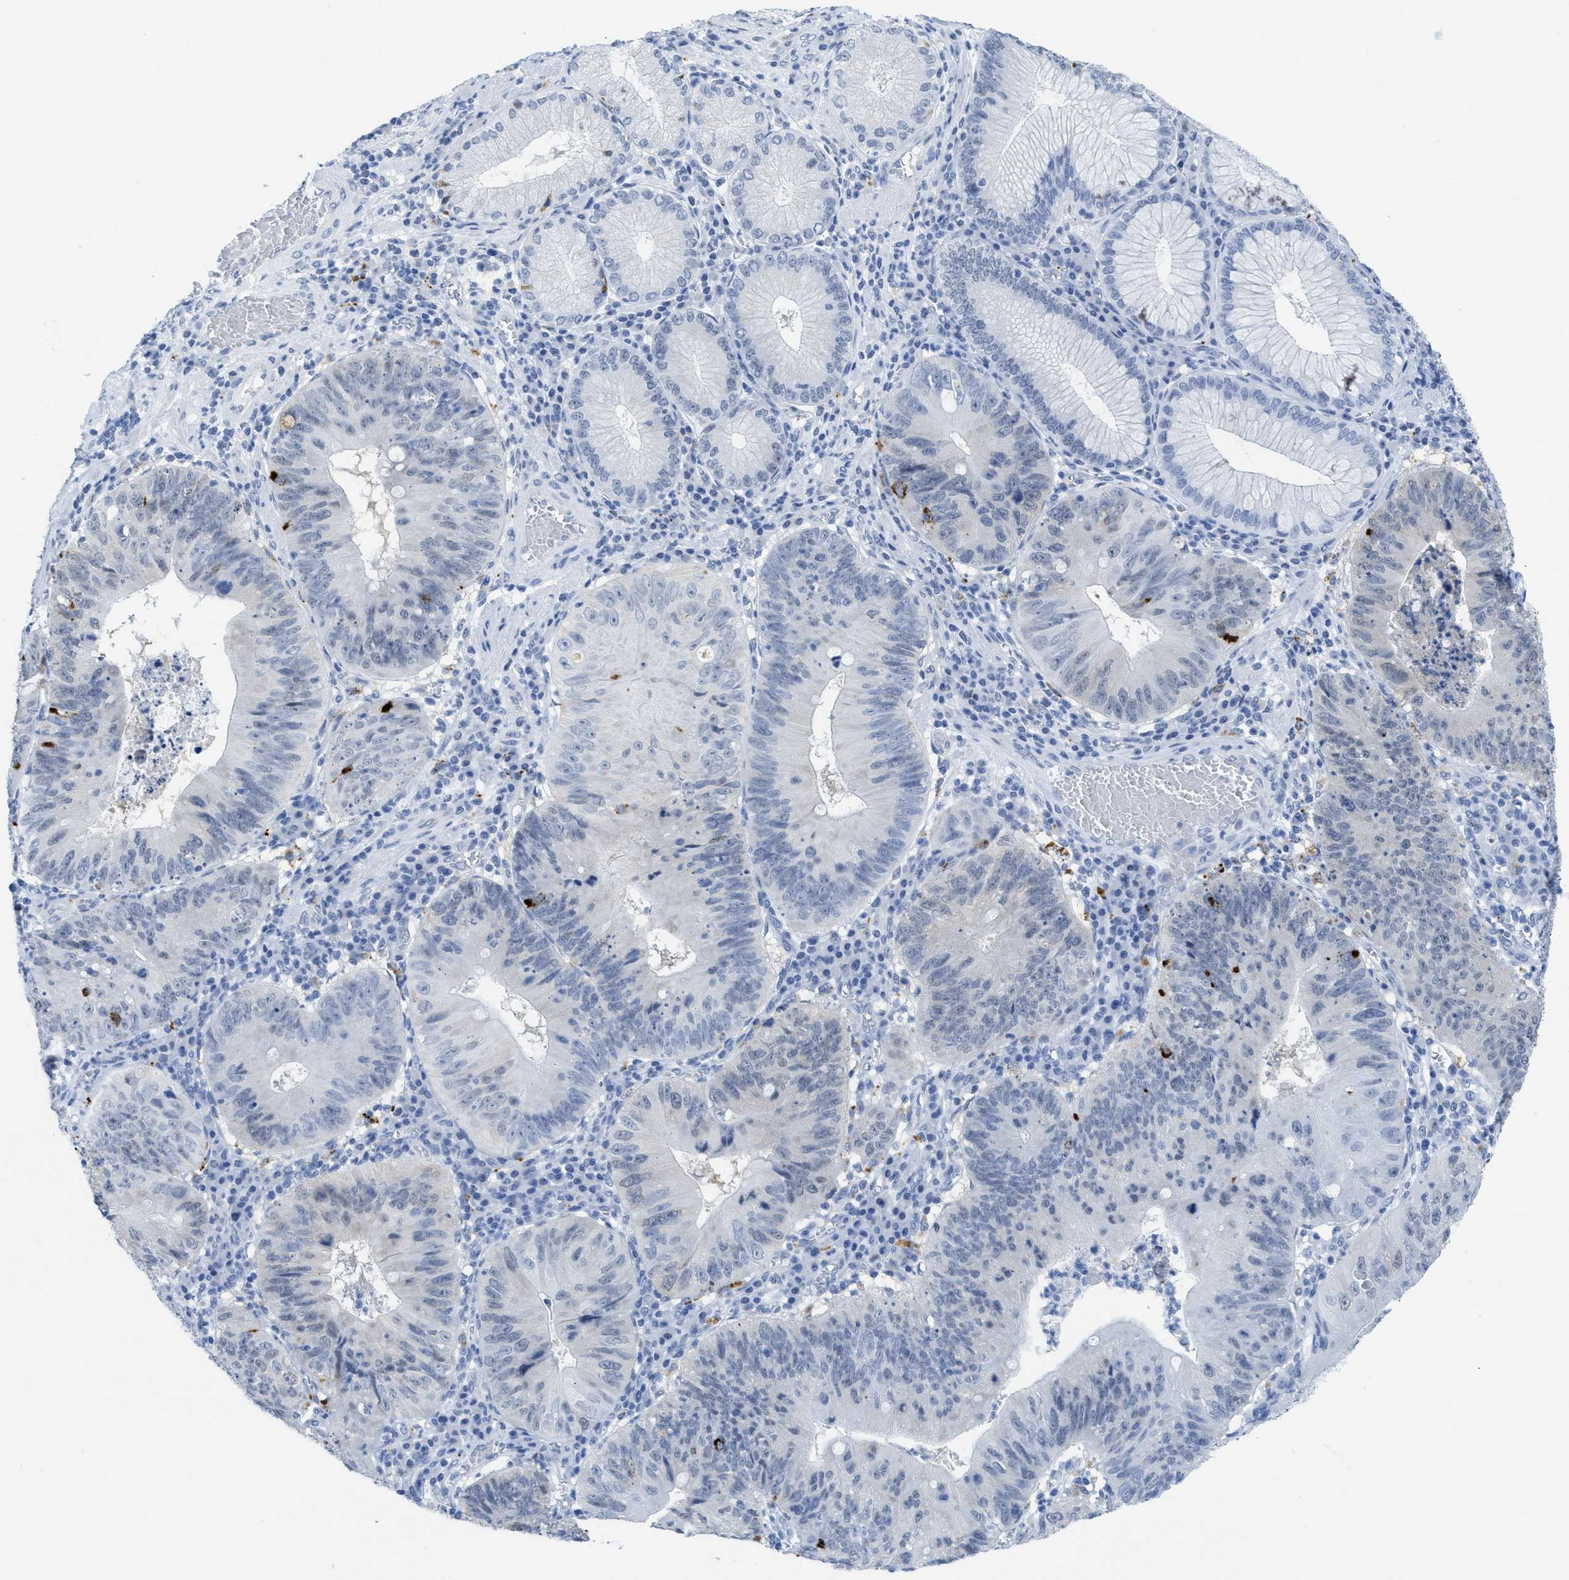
{"staining": {"intensity": "weak", "quantity": "<25%", "location": "cytoplasmic/membranous"}, "tissue": "stomach cancer", "cell_type": "Tumor cells", "image_type": "cancer", "snomed": [{"axis": "morphology", "description": "Adenocarcinoma, NOS"}, {"axis": "topography", "description": "Stomach"}], "caption": "Immunohistochemistry (IHC) of human stomach cancer (adenocarcinoma) shows no positivity in tumor cells.", "gene": "WDR4", "patient": {"sex": "male", "age": 59}}